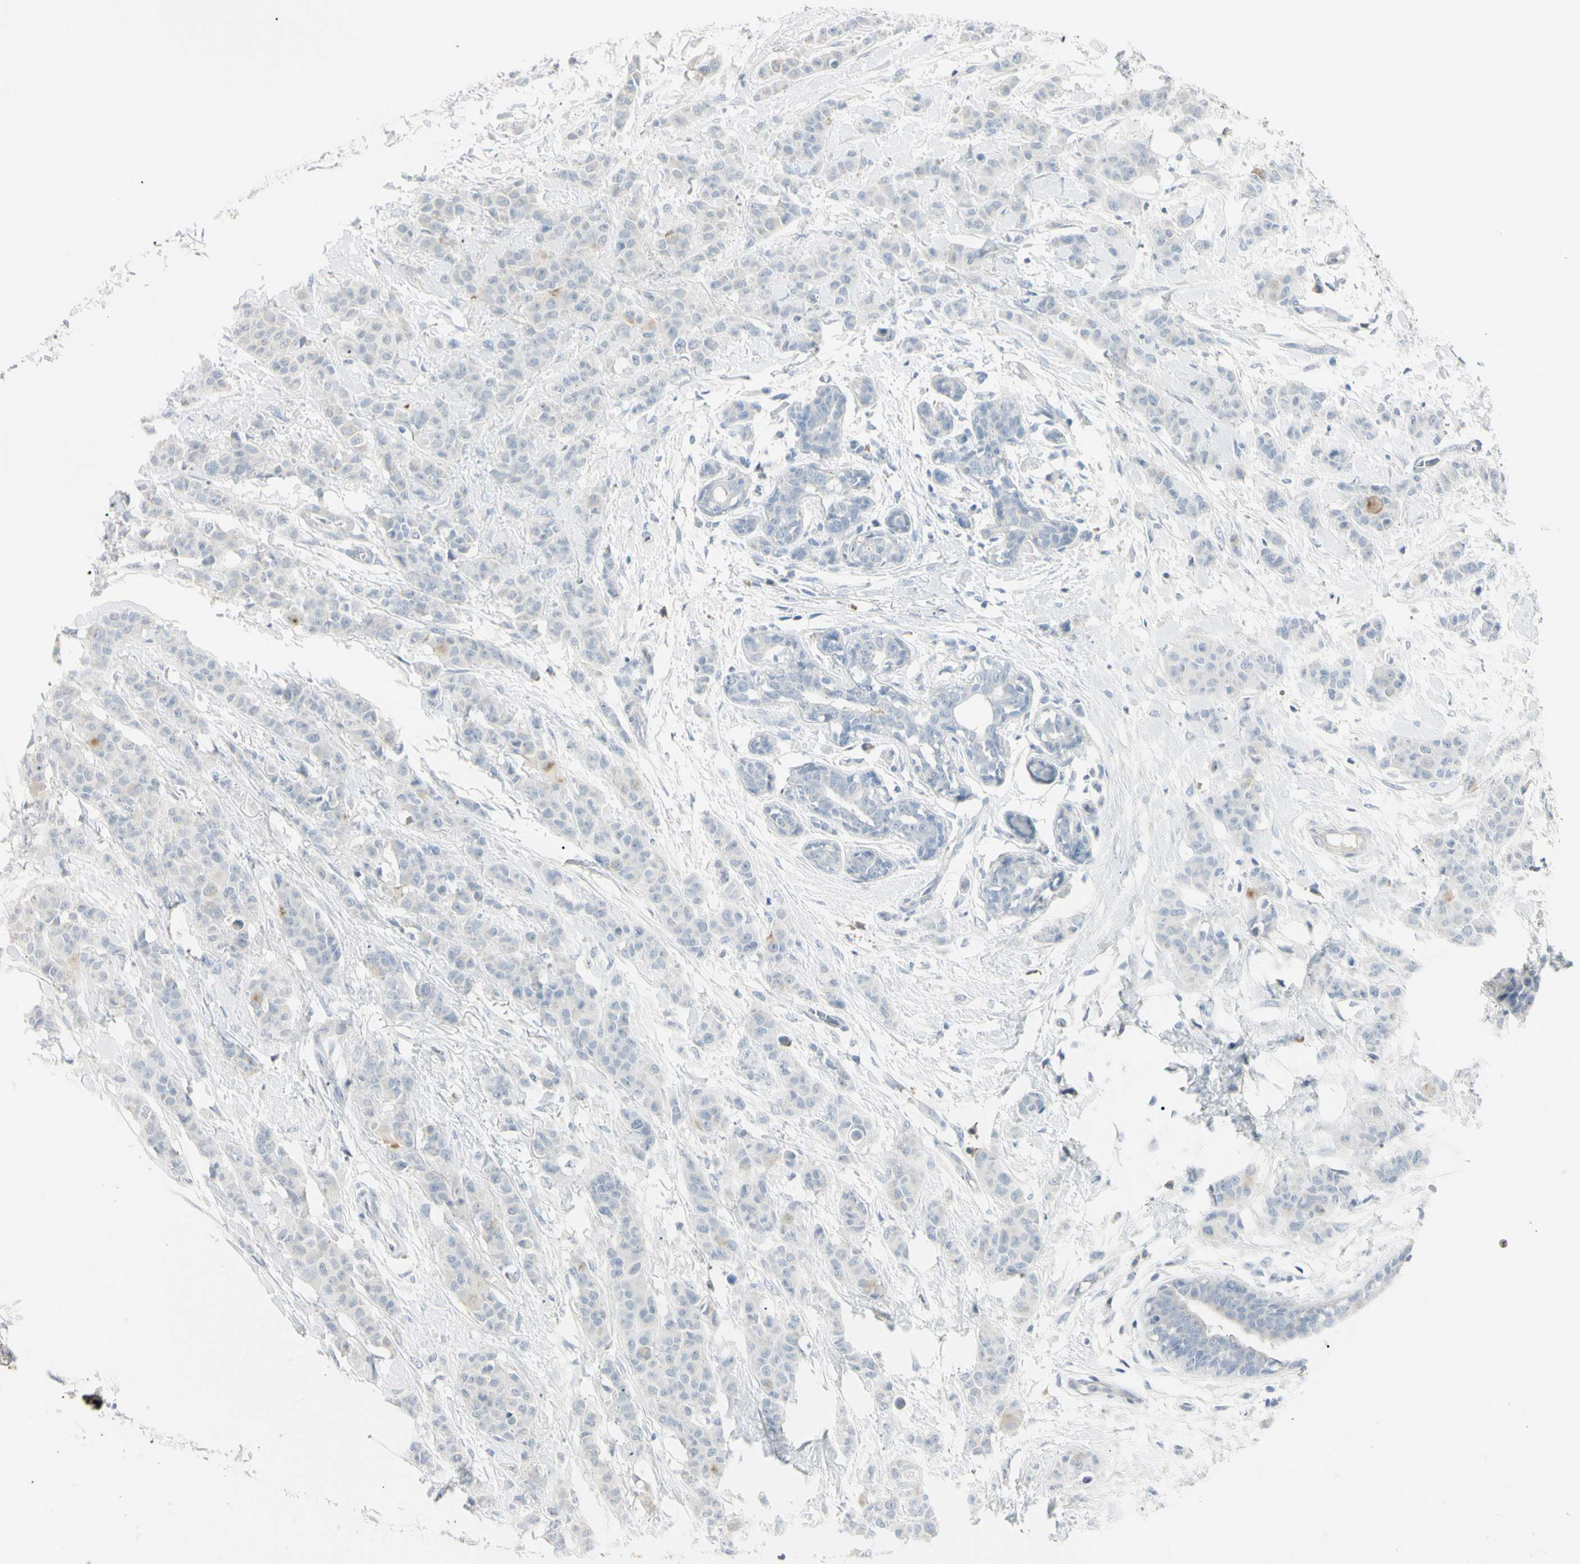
{"staining": {"intensity": "negative", "quantity": "none", "location": "none"}, "tissue": "breast cancer", "cell_type": "Tumor cells", "image_type": "cancer", "snomed": [{"axis": "morphology", "description": "Normal tissue, NOS"}, {"axis": "morphology", "description": "Duct carcinoma"}, {"axis": "topography", "description": "Breast"}], "caption": "High magnification brightfield microscopy of breast cancer (invasive ductal carcinoma) stained with DAB (3,3'-diaminobenzidine) (brown) and counterstained with hematoxylin (blue): tumor cells show no significant positivity.", "gene": "PIP", "patient": {"sex": "female", "age": 40}}